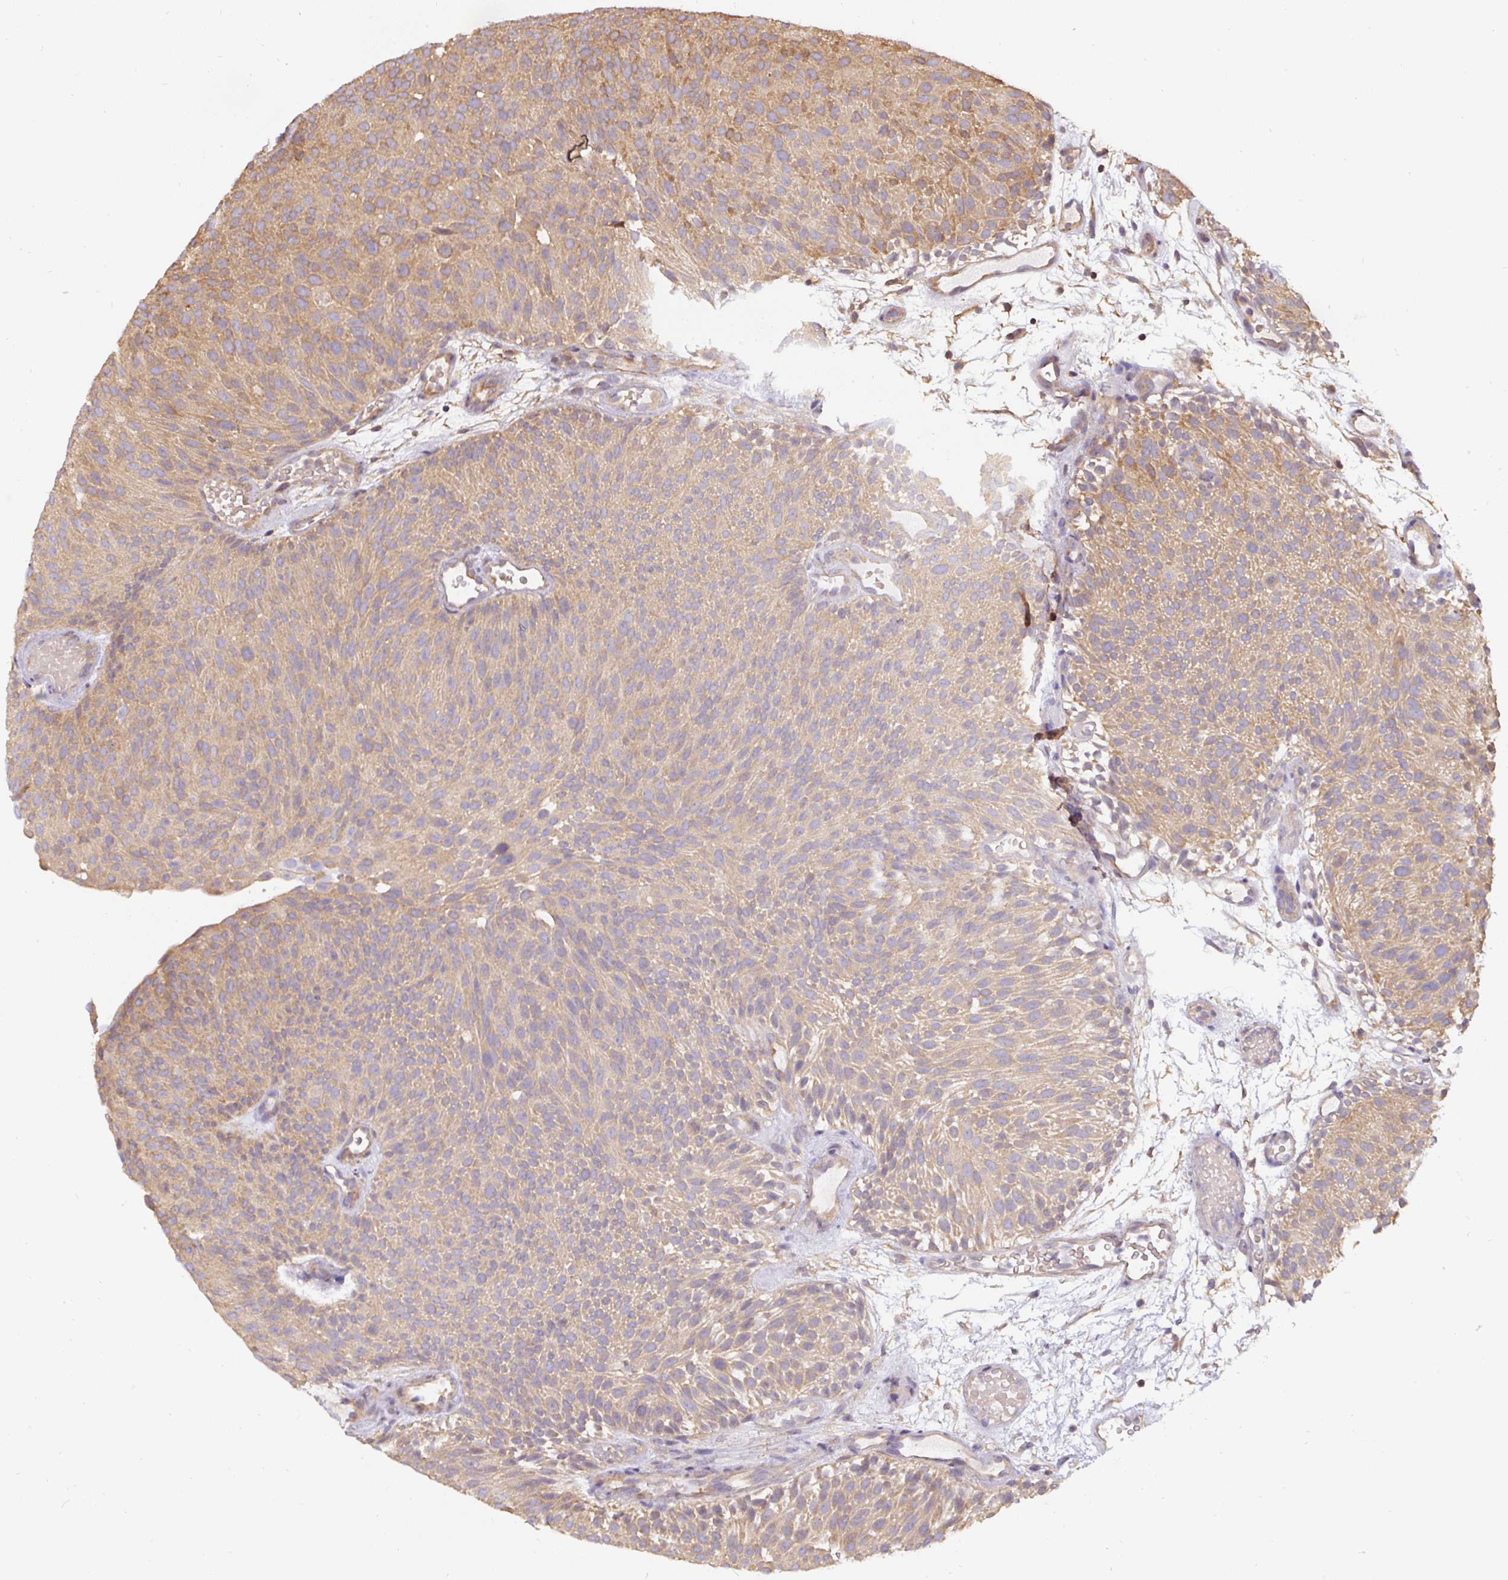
{"staining": {"intensity": "moderate", "quantity": "25%-75%", "location": "cytoplasmic/membranous"}, "tissue": "urothelial cancer", "cell_type": "Tumor cells", "image_type": "cancer", "snomed": [{"axis": "morphology", "description": "Urothelial carcinoma, Low grade"}, {"axis": "topography", "description": "Urinary bladder"}], "caption": "Urothelial cancer was stained to show a protein in brown. There is medium levels of moderate cytoplasmic/membranous expression in approximately 25%-75% of tumor cells.", "gene": "ST13", "patient": {"sex": "male", "age": 78}}